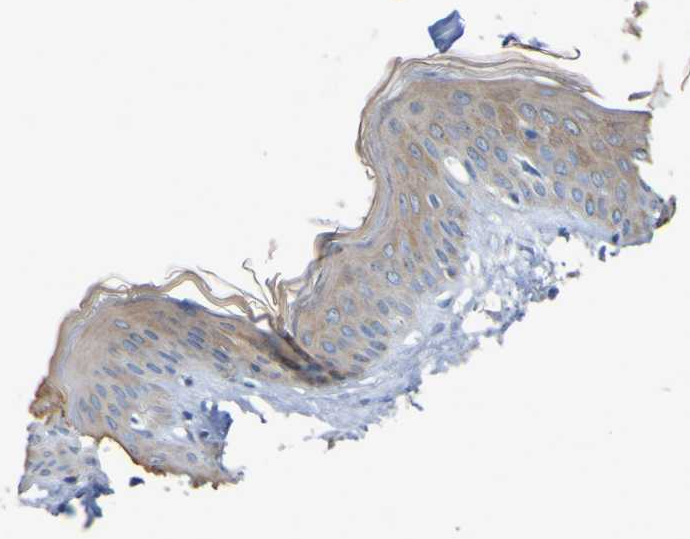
{"staining": {"intensity": "negative", "quantity": "none", "location": "none"}, "tissue": "skin", "cell_type": "Fibroblasts", "image_type": "normal", "snomed": [{"axis": "morphology", "description": "Normal tissue, NOS"}, {"axis": "topography", "description": "Skin"}], "caption": "High magnification brightfield microscopy of benign skin stained with DAB (brown) and counterstained with hematoxylin (blue): fibroblasts show no significant staining. (IHC, brightfield microscopy, high magnification).", "gene": "C11orf24", "patient": {"sex": "female", "age": 17}}